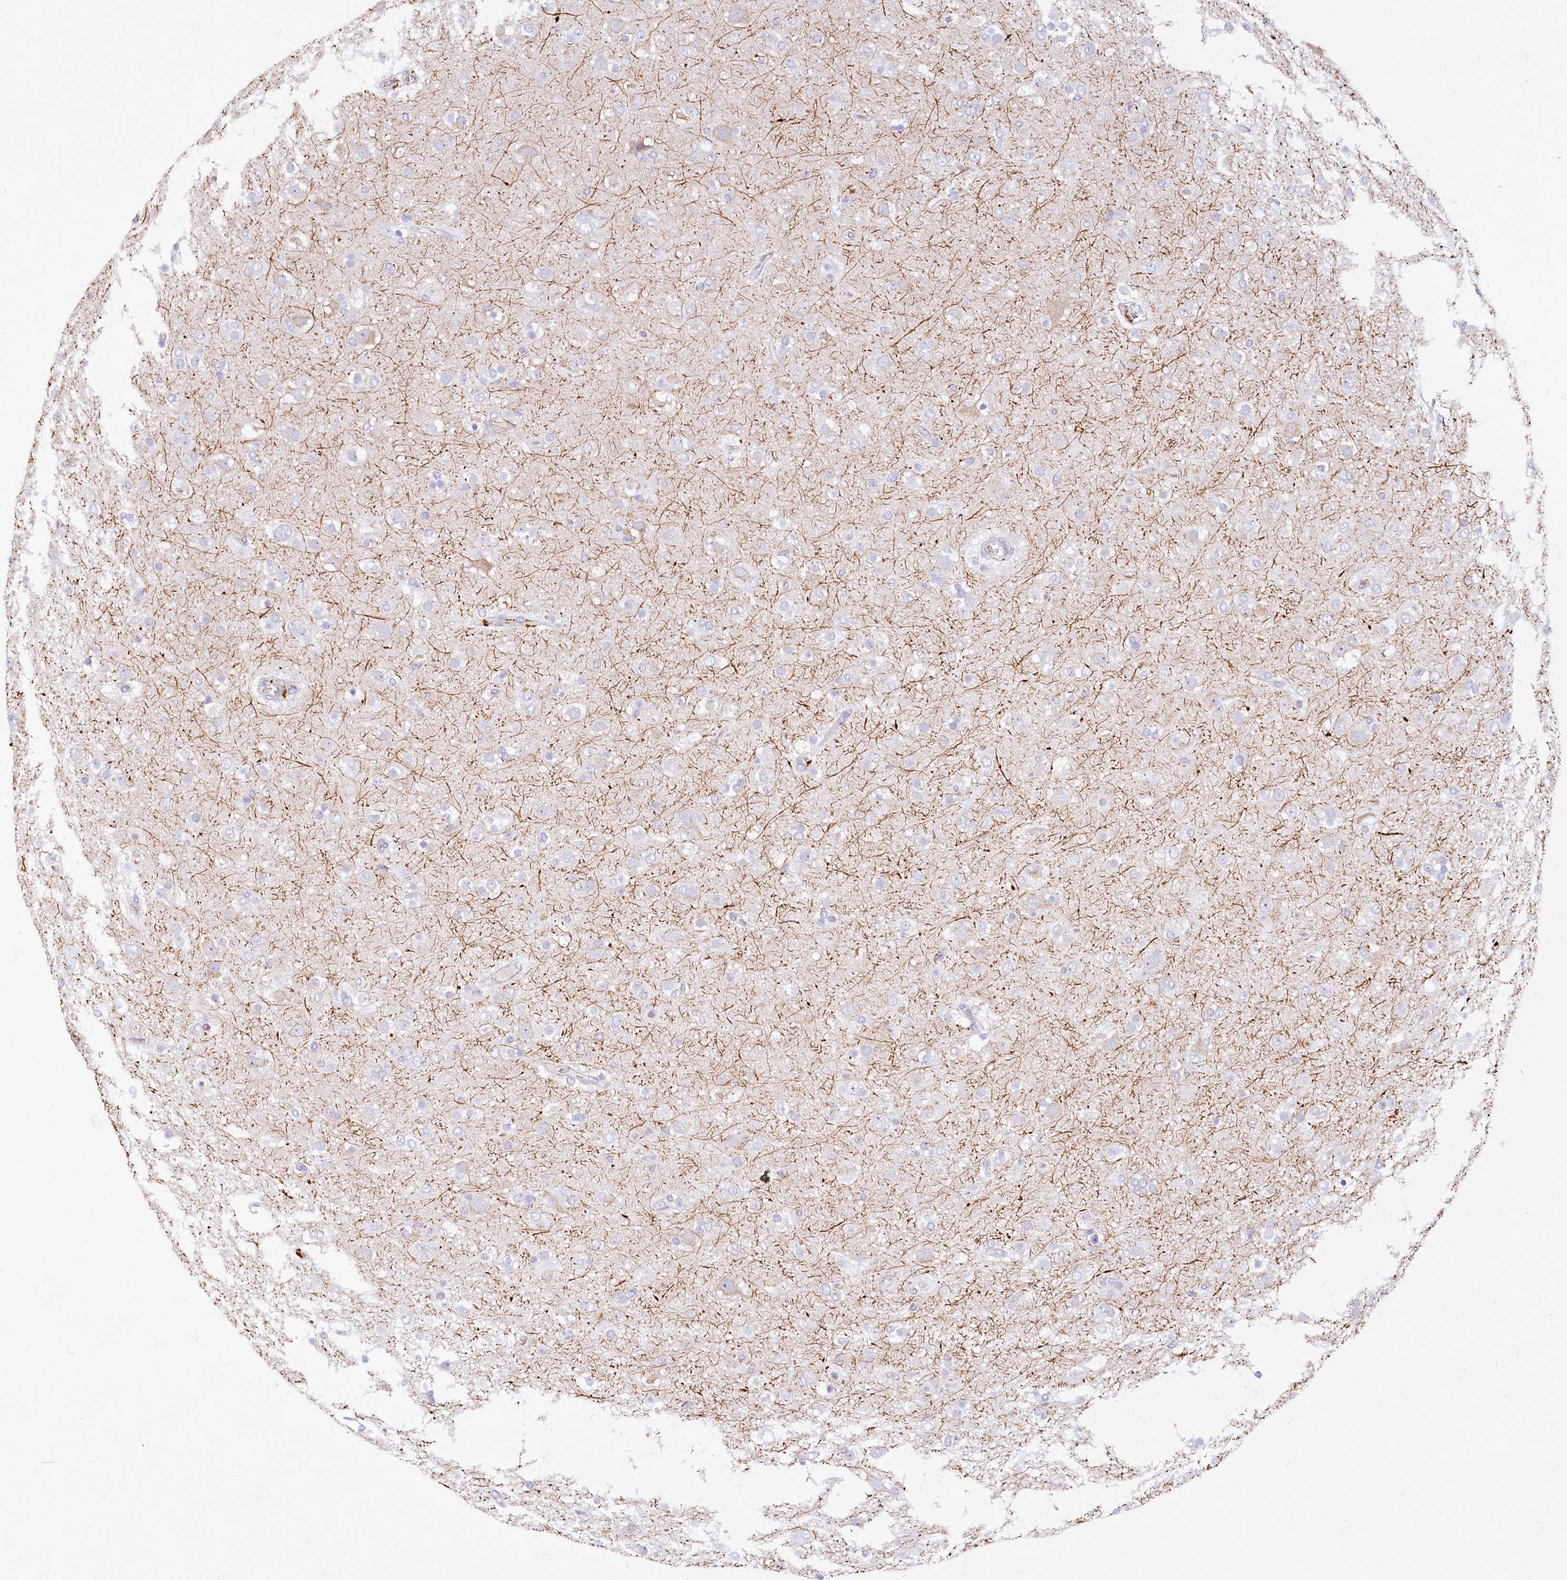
{"staining": {"intensity": "negative", "quantity": "none", "location": "none"}, "tissue": "glioma", "cell_type": "Tumor cells", "image_type": "cancer", "snomed": [{"axis": "morphology", "description": "Glioma, malignant, Low grade"}, {"axis": "topography", "description": "Brain"}], "caption": "High power microscopy micrograph of an immunohistochemistry photomicrograph of glioma, revealing no significant staining in tumor cells.", "gene": "EFHC2", "patient": {"sex": "male", "age": 65}}